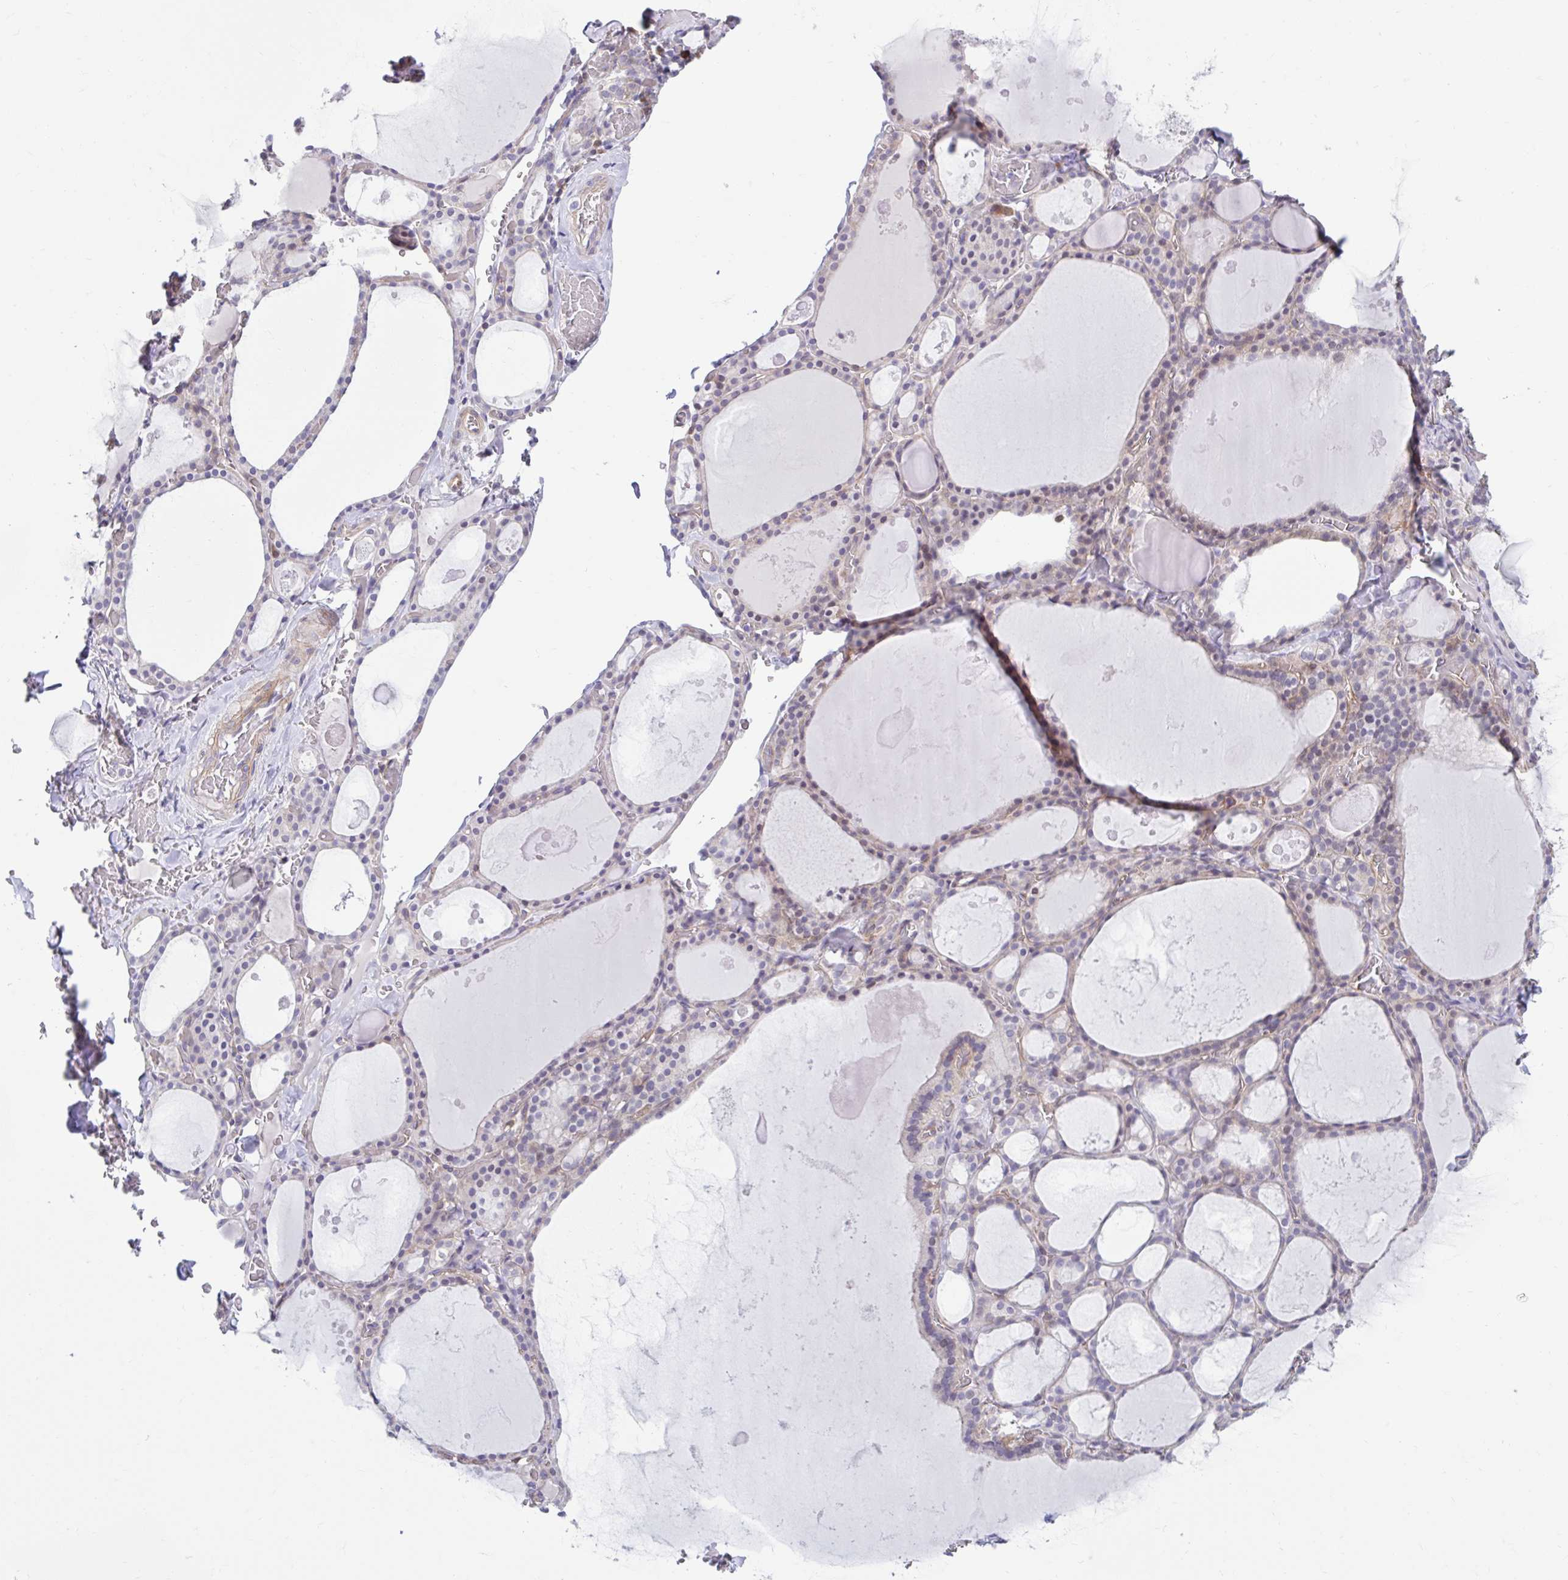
{"staining": {"intensity": "negative", "quantity": "none", "location": "none"}, "tissue": "thyroid gland", "cell_type": "Glandular cells", "image_type": "normal", "snomed": [{"axis": "morphology", "description": "Normal tissue, NOS"}, {"axis": "topography", "description": "Thyroid gland"}], "caption": "Protein analysis of unremarkable thyroid gland shows no significant positivity in glandular cells. (DAB immunohistochemistry (IHC) with hematoxylin counter stain).", "gene": "NT5C1B", "patient": {"sex": "male", "age": 56}}